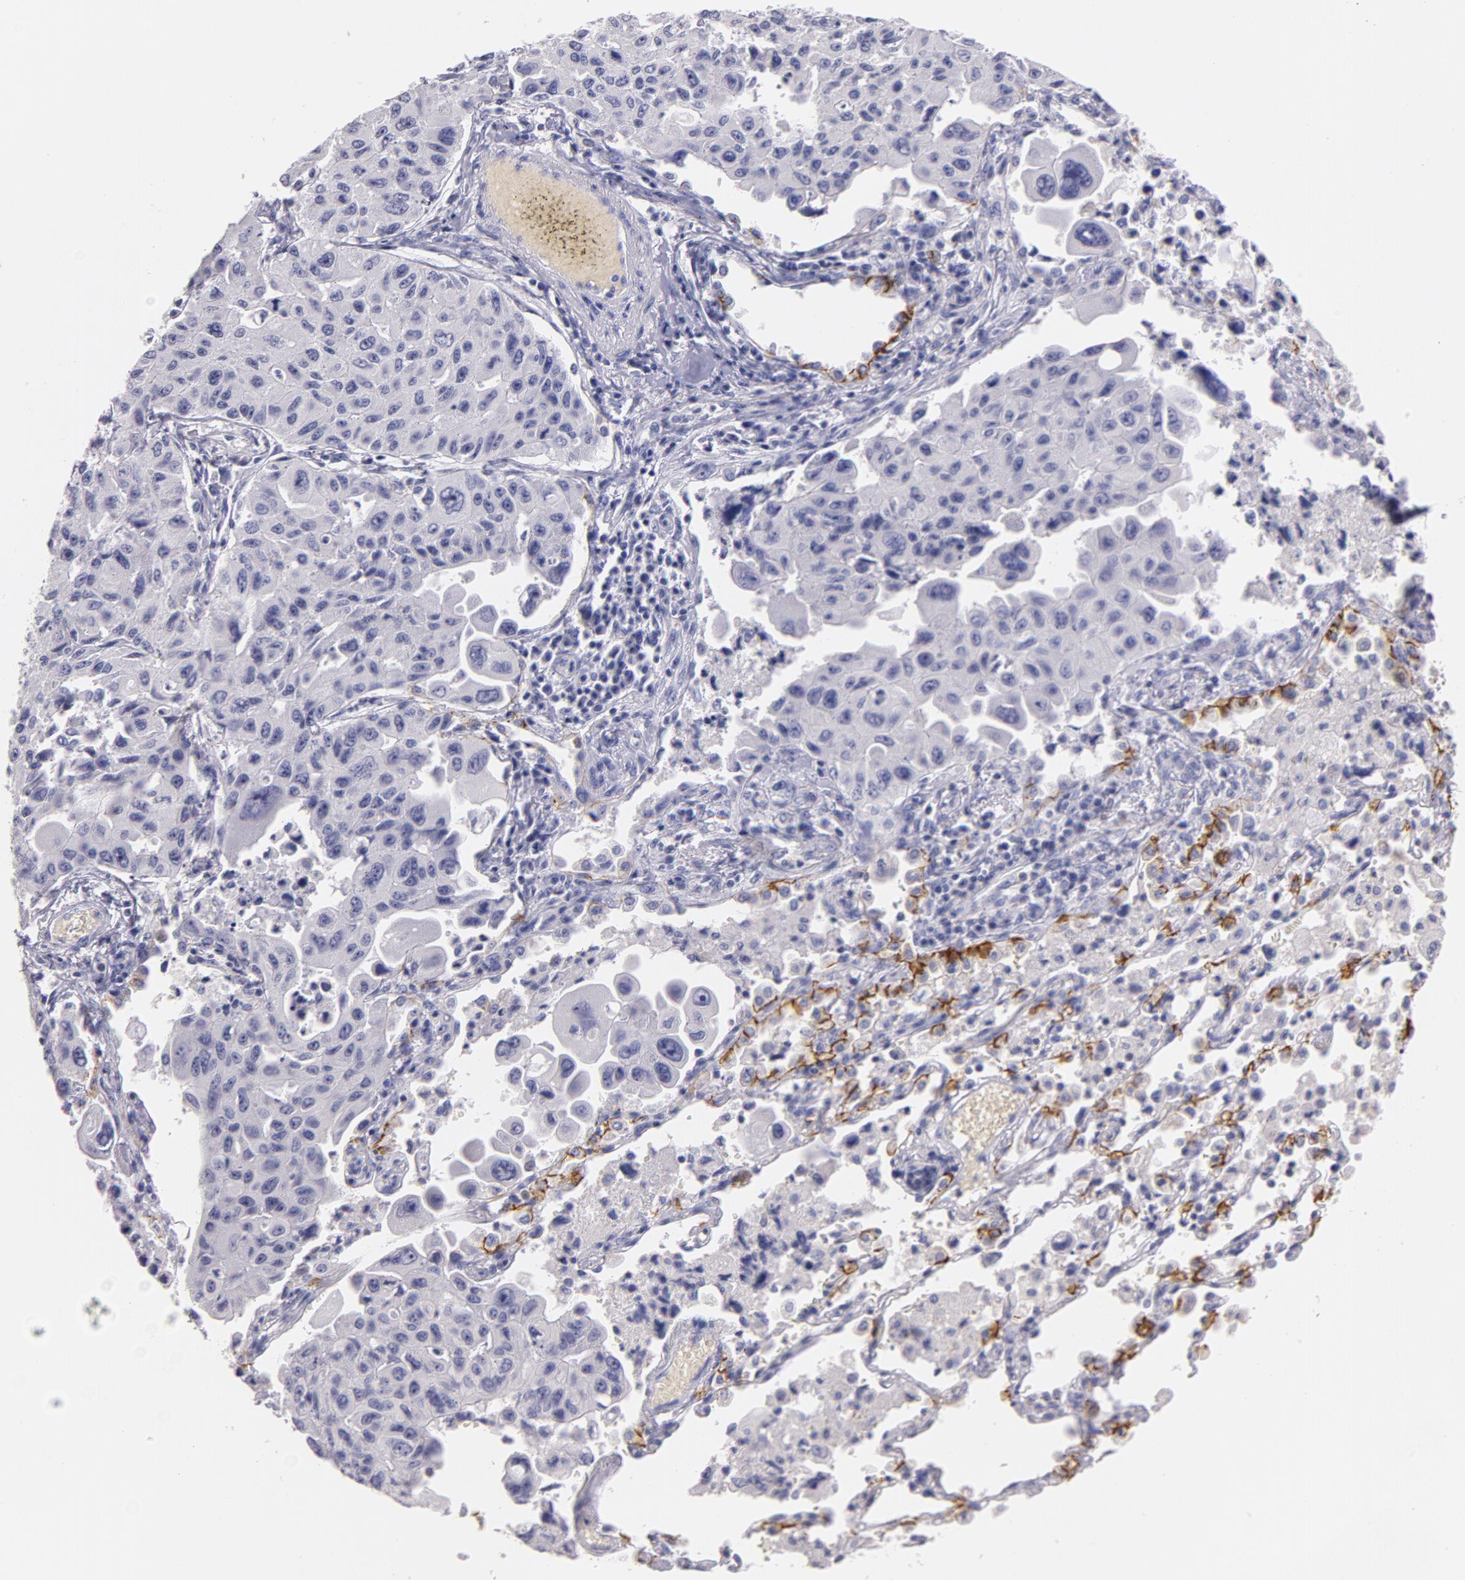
{"staining": {"intensity": "negative", "quantity": "none", "location": "none"}, "tissue": "lung cancer", "cell_type": "Tumor cells", "image_type": "cancer", "snomed": [{"axis": "morphology", "description": "Adenocarcinoma, NOS"}, {"axis": "topography", "description": "Lung"}], "caption": "High power microscopy photomicrograph of an immunohistochemistry (IHC) histopathology image of adenocarcinoma (lung), revealing no significant staining in tumor cells. (Stains: DAB immunohistochemistry (IHC) with hematoxylin counter stain, Microscopy: brightfield microscopy at high magnification).", "gene": "CD44", "patient": {"sex": "male", "age": 64}}